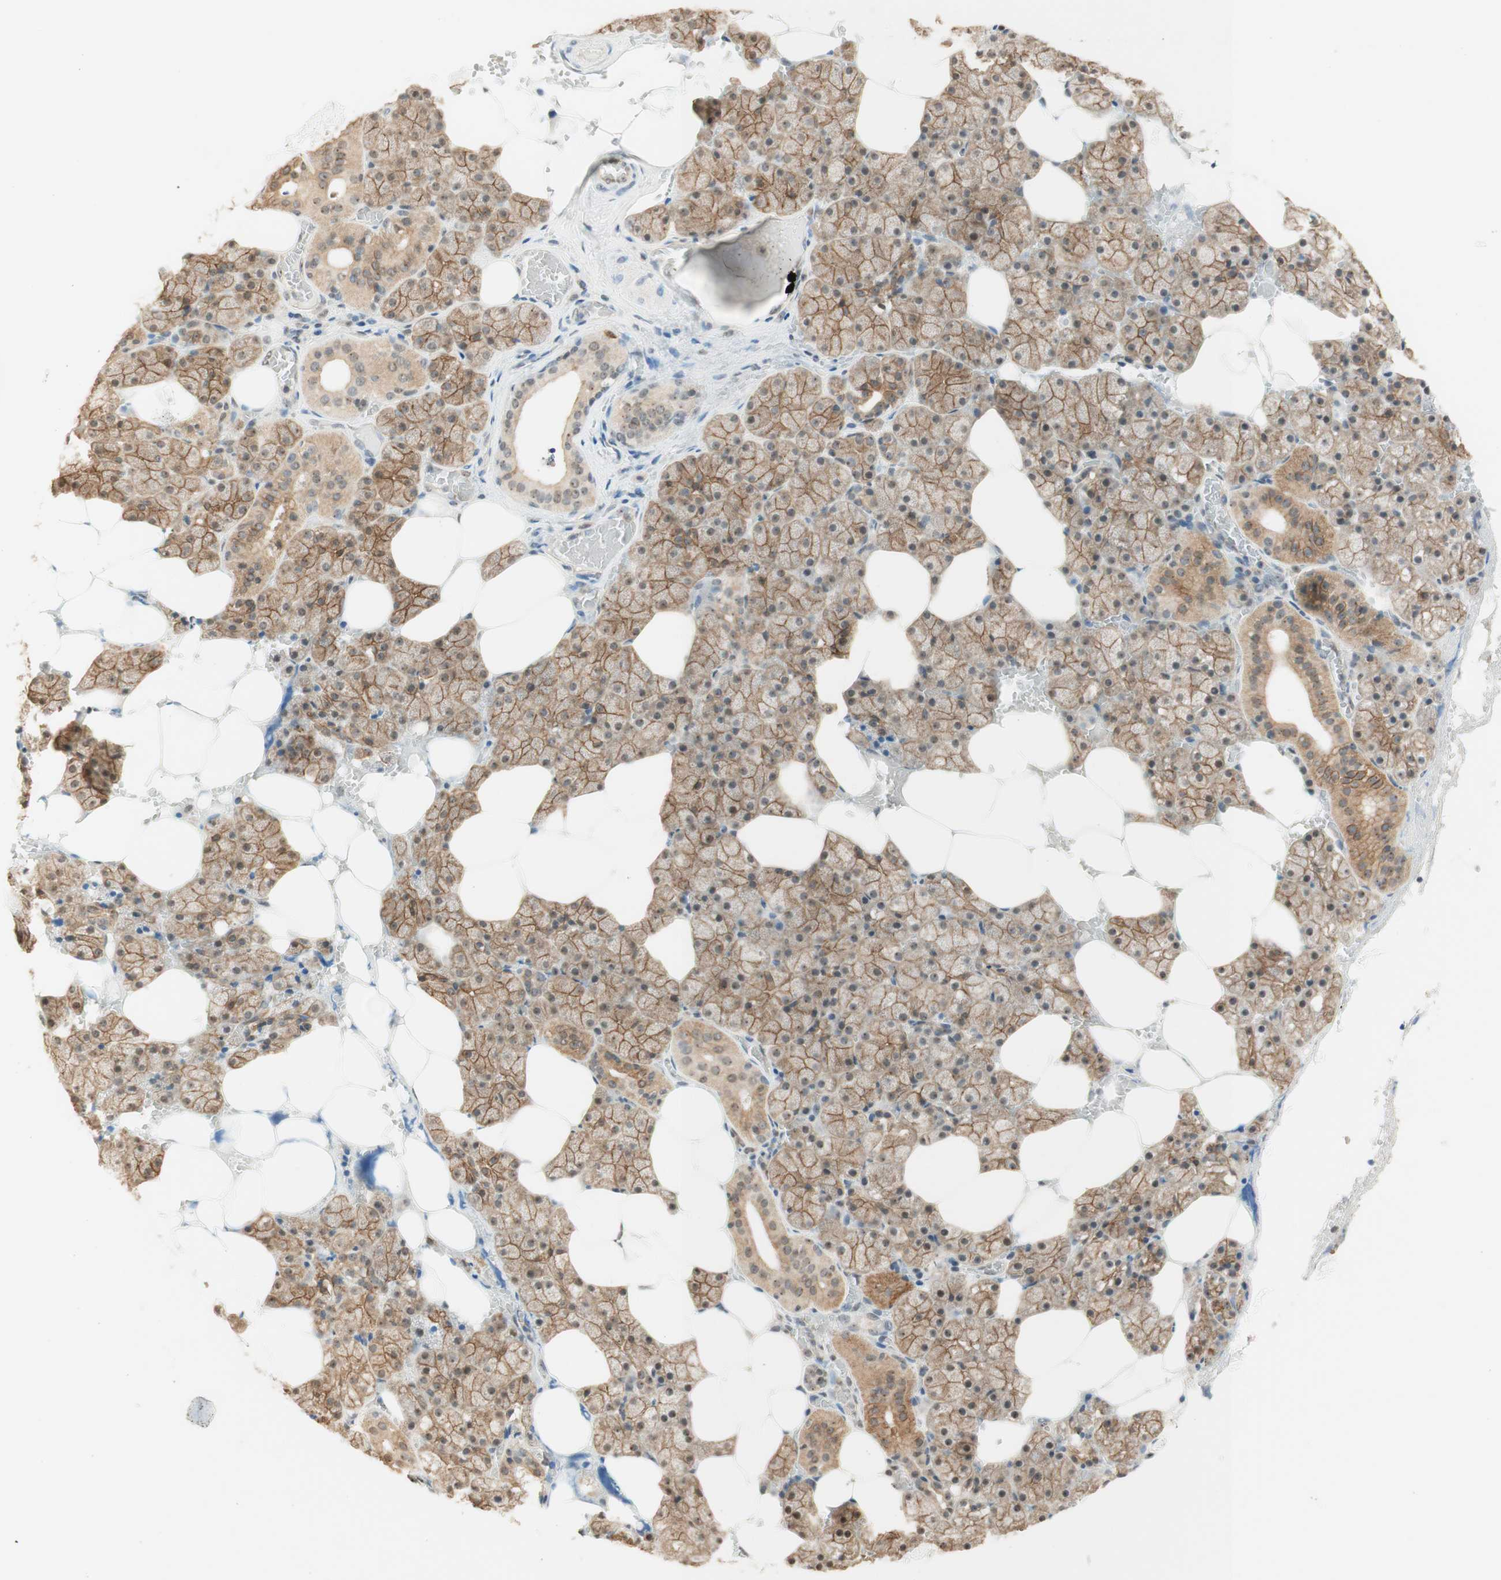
{"staining": {"intensity": "moderate", "quantity": ">75%", "location": "cytoplasmic/membranous"}, "tissue": "salivary gland", "cell_type": "Glandular cells", "image_type": "normal", "snomed": [{"axis": "morphology", "description": "Normal tissue, NOS"}, {"axis": "topography", "description": "Salivary gland"}], "caption": "Immunohistochemistry photomicrograph of unremarkable salivary gland: human salivary gland stained using IHC demonstrates medium levels of moderate protein expression localized specifically in the cytoplasmic/membranous of glandular cells, appearing as a cytoplasmic/membranous brown color.", "gene": "SPINT2", "patient": {"sex": "male", "age": 62}}